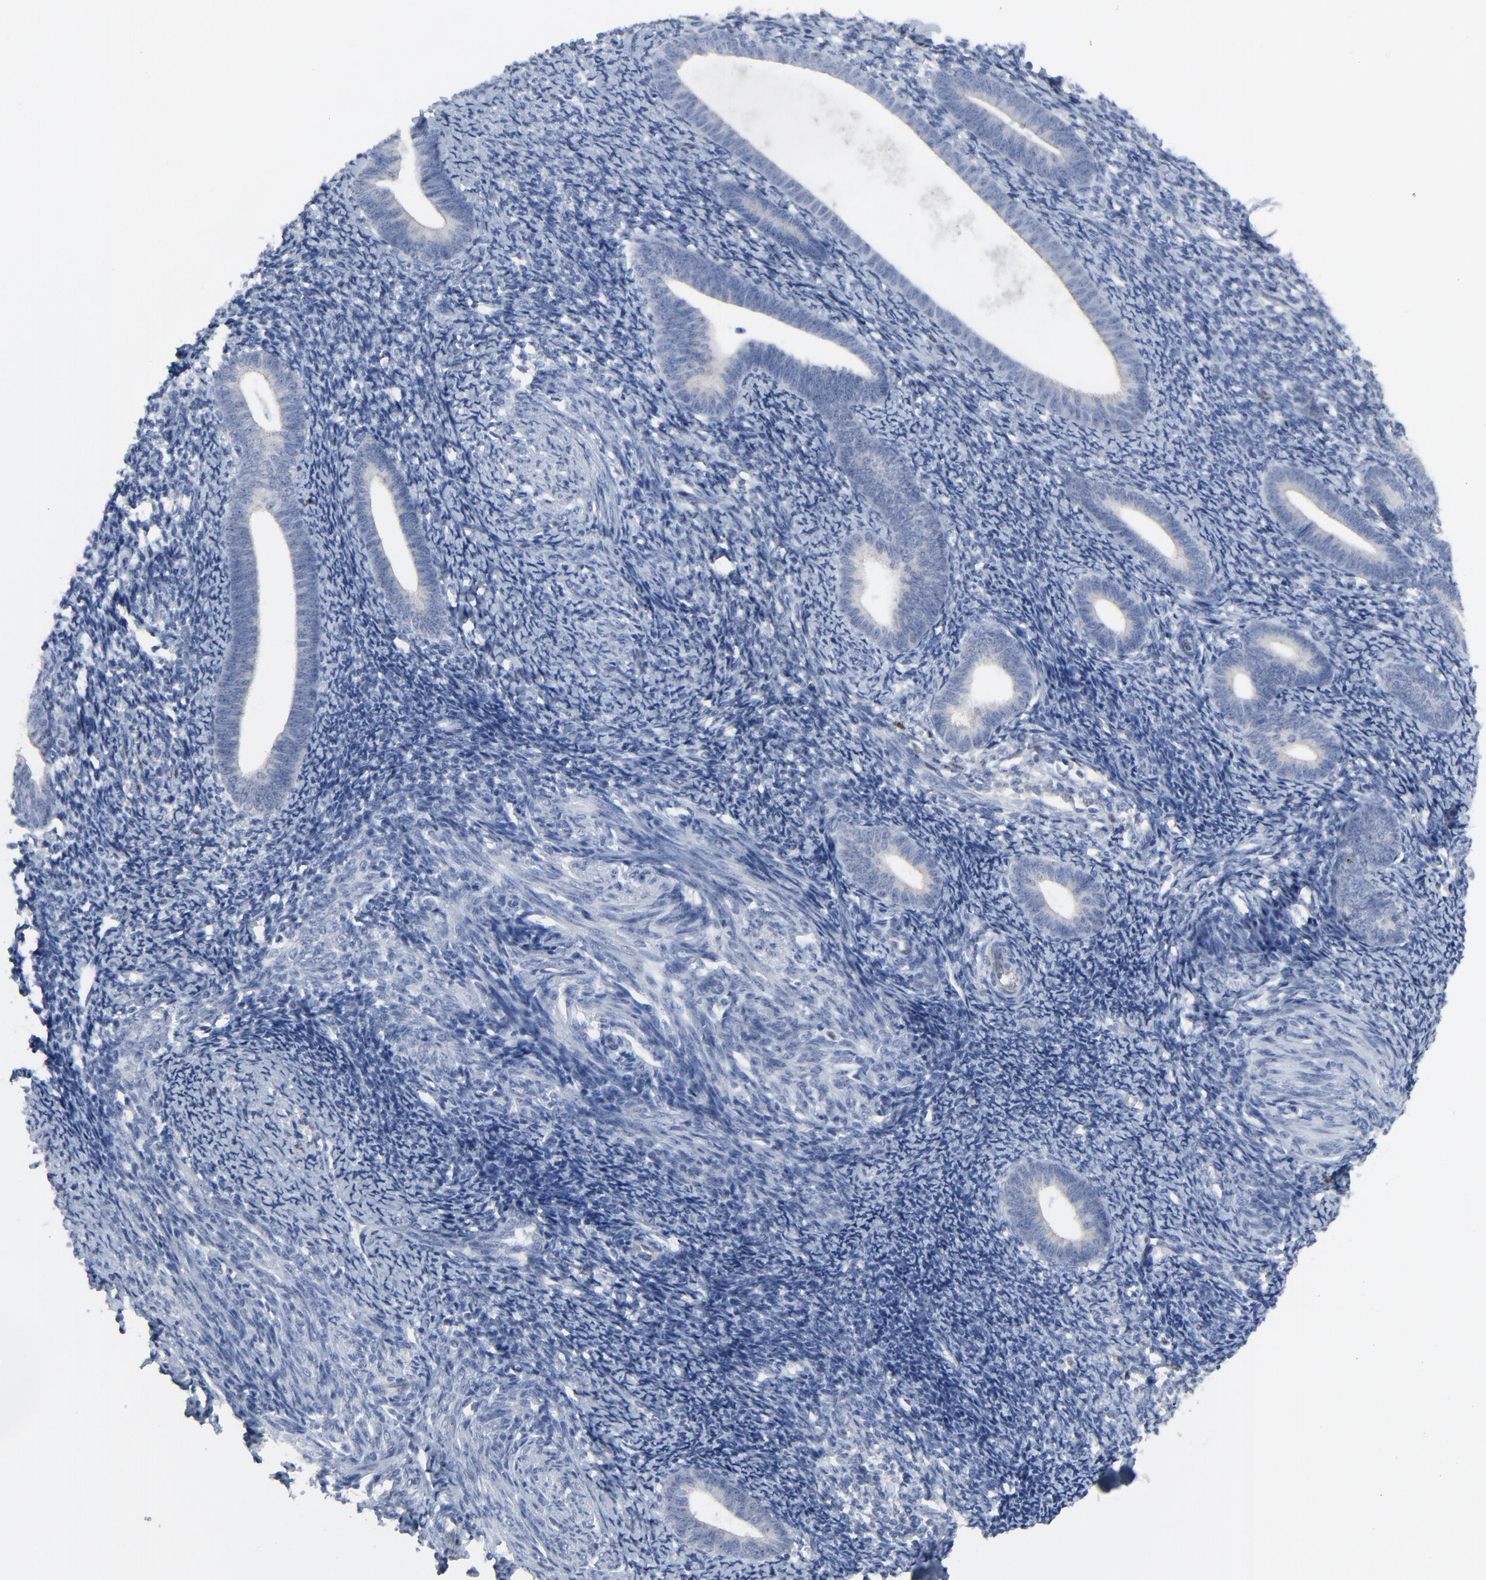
{"staining": {"intensity": "negative", "quantity": "none", "location": "none"}, "tissue": "endometrium", "cell_type": "Cells in endometrial stroma", "image_type": "normal", "snomed": [{"axis": "morphology", "description": "Normal tissue, NOS"}, {"axis": "topography", "description": "Endometrium"}], "caption": "Cells in endometrial stroma show no significant protein positivity in normal endometrium. Brightfield microscopy of IHC stained with DAB (3,3'-diaminobenzidine) (brown) and hematoxylin (blue), captured at high magnification.", "gene": "BIRC3", "patient": {"sex": "female", "age": 57}}